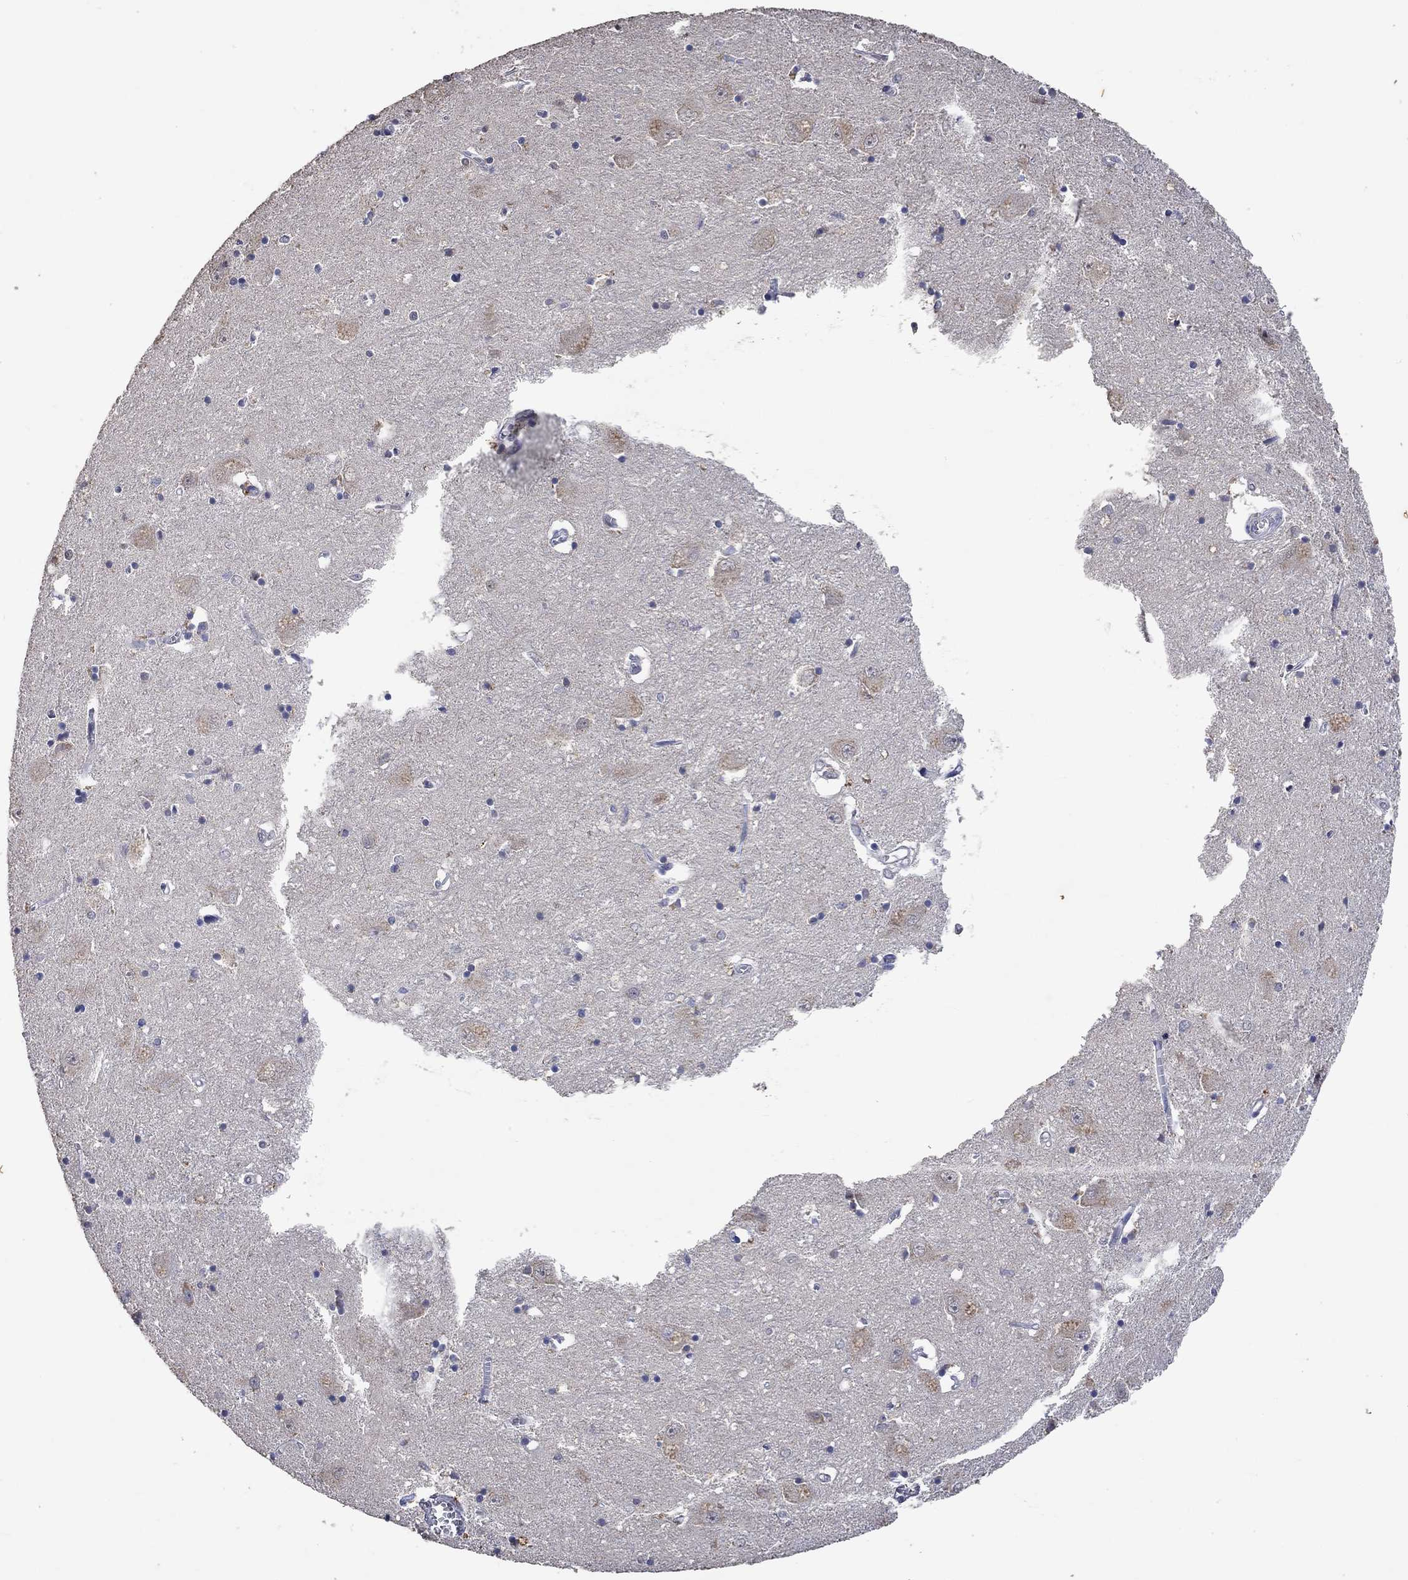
{"staining": {"intensity": "negative", "quantity": "none", "location": "none"}, "tissue": "caudate", "cell_type": "Glial cells", "image_type": "normal", "snomed": [{"axis": "morphology", "description": "Normal tissue, NOS"}, {"axis": "topography", "description": "Lateral ventricle wall"}], "caption": "Immunohistochemistry (IHC) of unremarkable caudate reveals no staining in glial cells.", "gene": "PTPN20", "patient": {"sex": "male", "age": 54}}